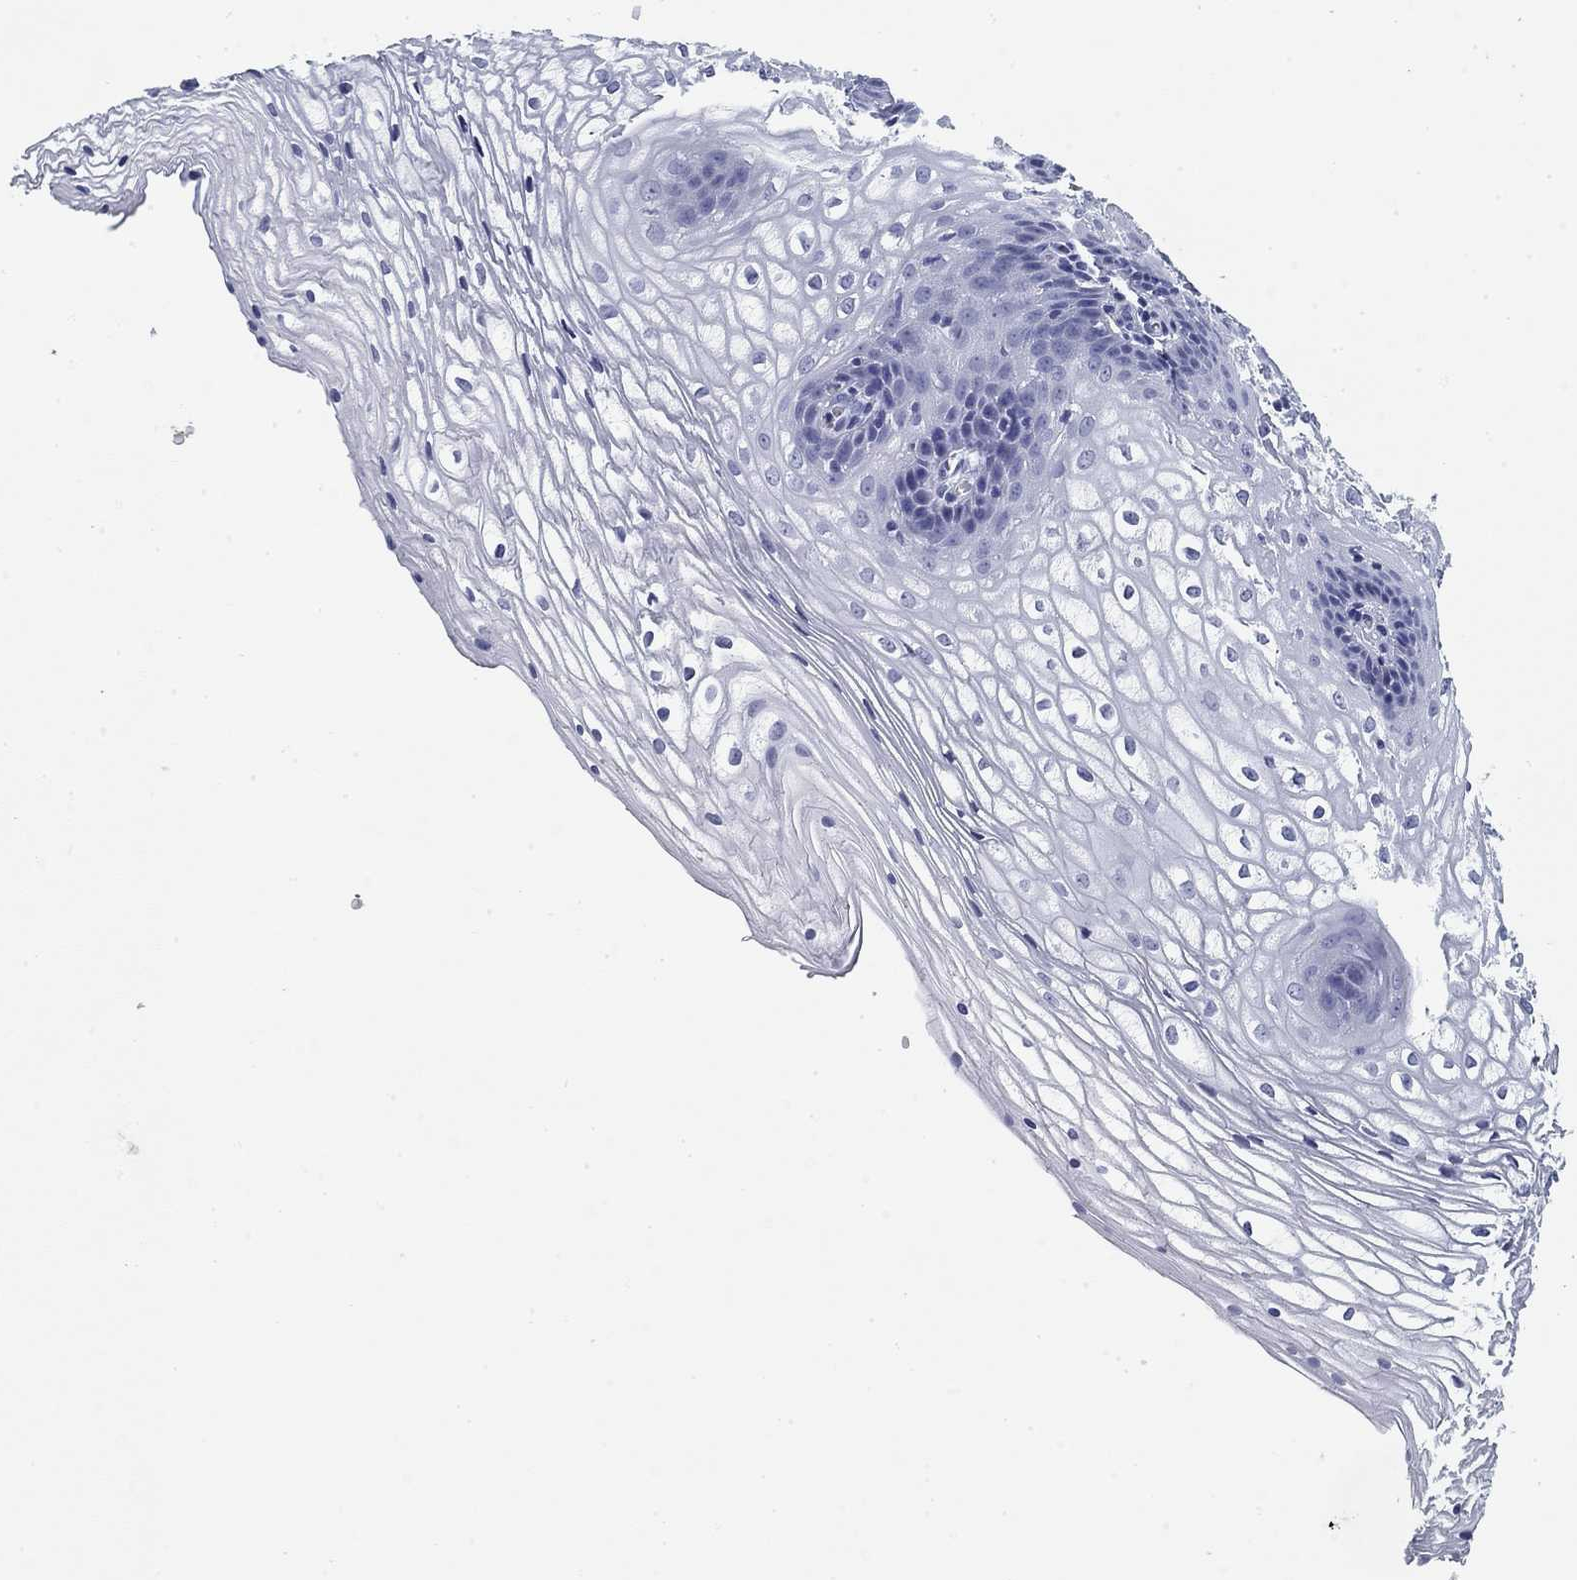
{"staining": {"intensity": "negative", "quantity": "none", "location": "none"}, "tissue": "vagina", "cell_type": "Squamous epithelial cells", "image_type": "normal", "snomed": [{"axis": "morphology", "description": "Normal tissue, NOS"}, {"axis": "topography", "description": "Vagina"}], "caption": "Immunohistochemistry photomicrograph of unremarkable vagina: vagina stained with DAB (3,3'-diaminobenzidine) exhibits no significant protein staining in squamous epithelial cells. Brightfield microscopy of immunohistochemistry stained with DAB (brown) and hematoxylin (blue), captured at high magnification.", "gene": "CD79B", "patient": {"sex": "female", "age": 34}}